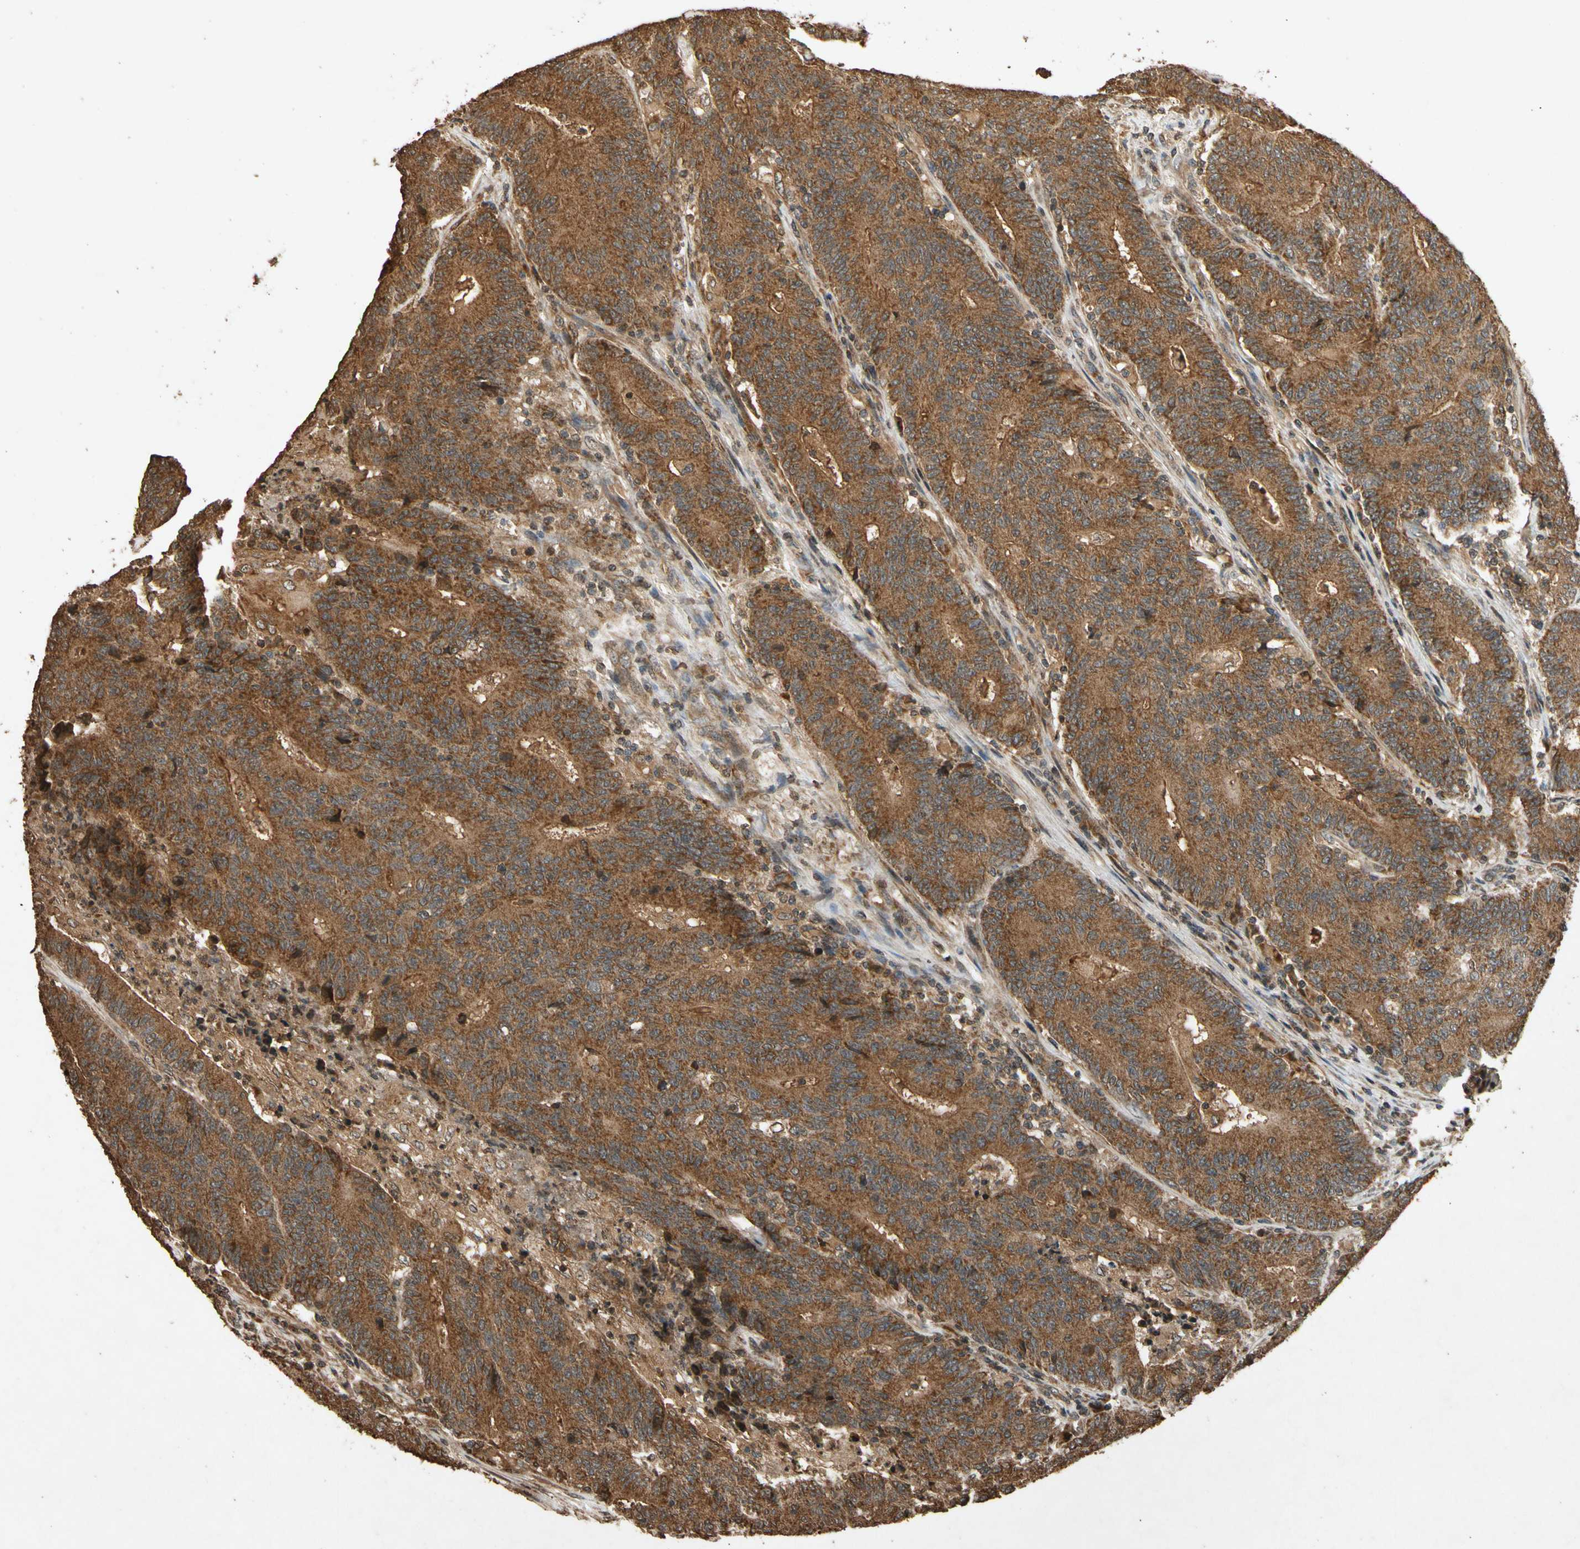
{"staining": {"intensity": "strong", "quantity": ">75%", "location": "cytoplasmic/membranous"}, "tissue": "colorectal cancer", "cell_type": "Tumor cells", "image_type": "cancer", "snomed": [{"axis": "morphology", "description": "Normal tissue, NOS"}, {"axis": "morphology", "description": "Adenocarcinoma, NOS"}, {"axis": "topography", "description": "Colon"}], "caption": "This is a photomicrograph of immunohistochemistry staining of colorectal adenocarcinoma, which shows strong expression in the cytoplasmic/membranous of tumor cells.", "gene": "TXN2", "patient": {"sex": "female", "age": 75}}